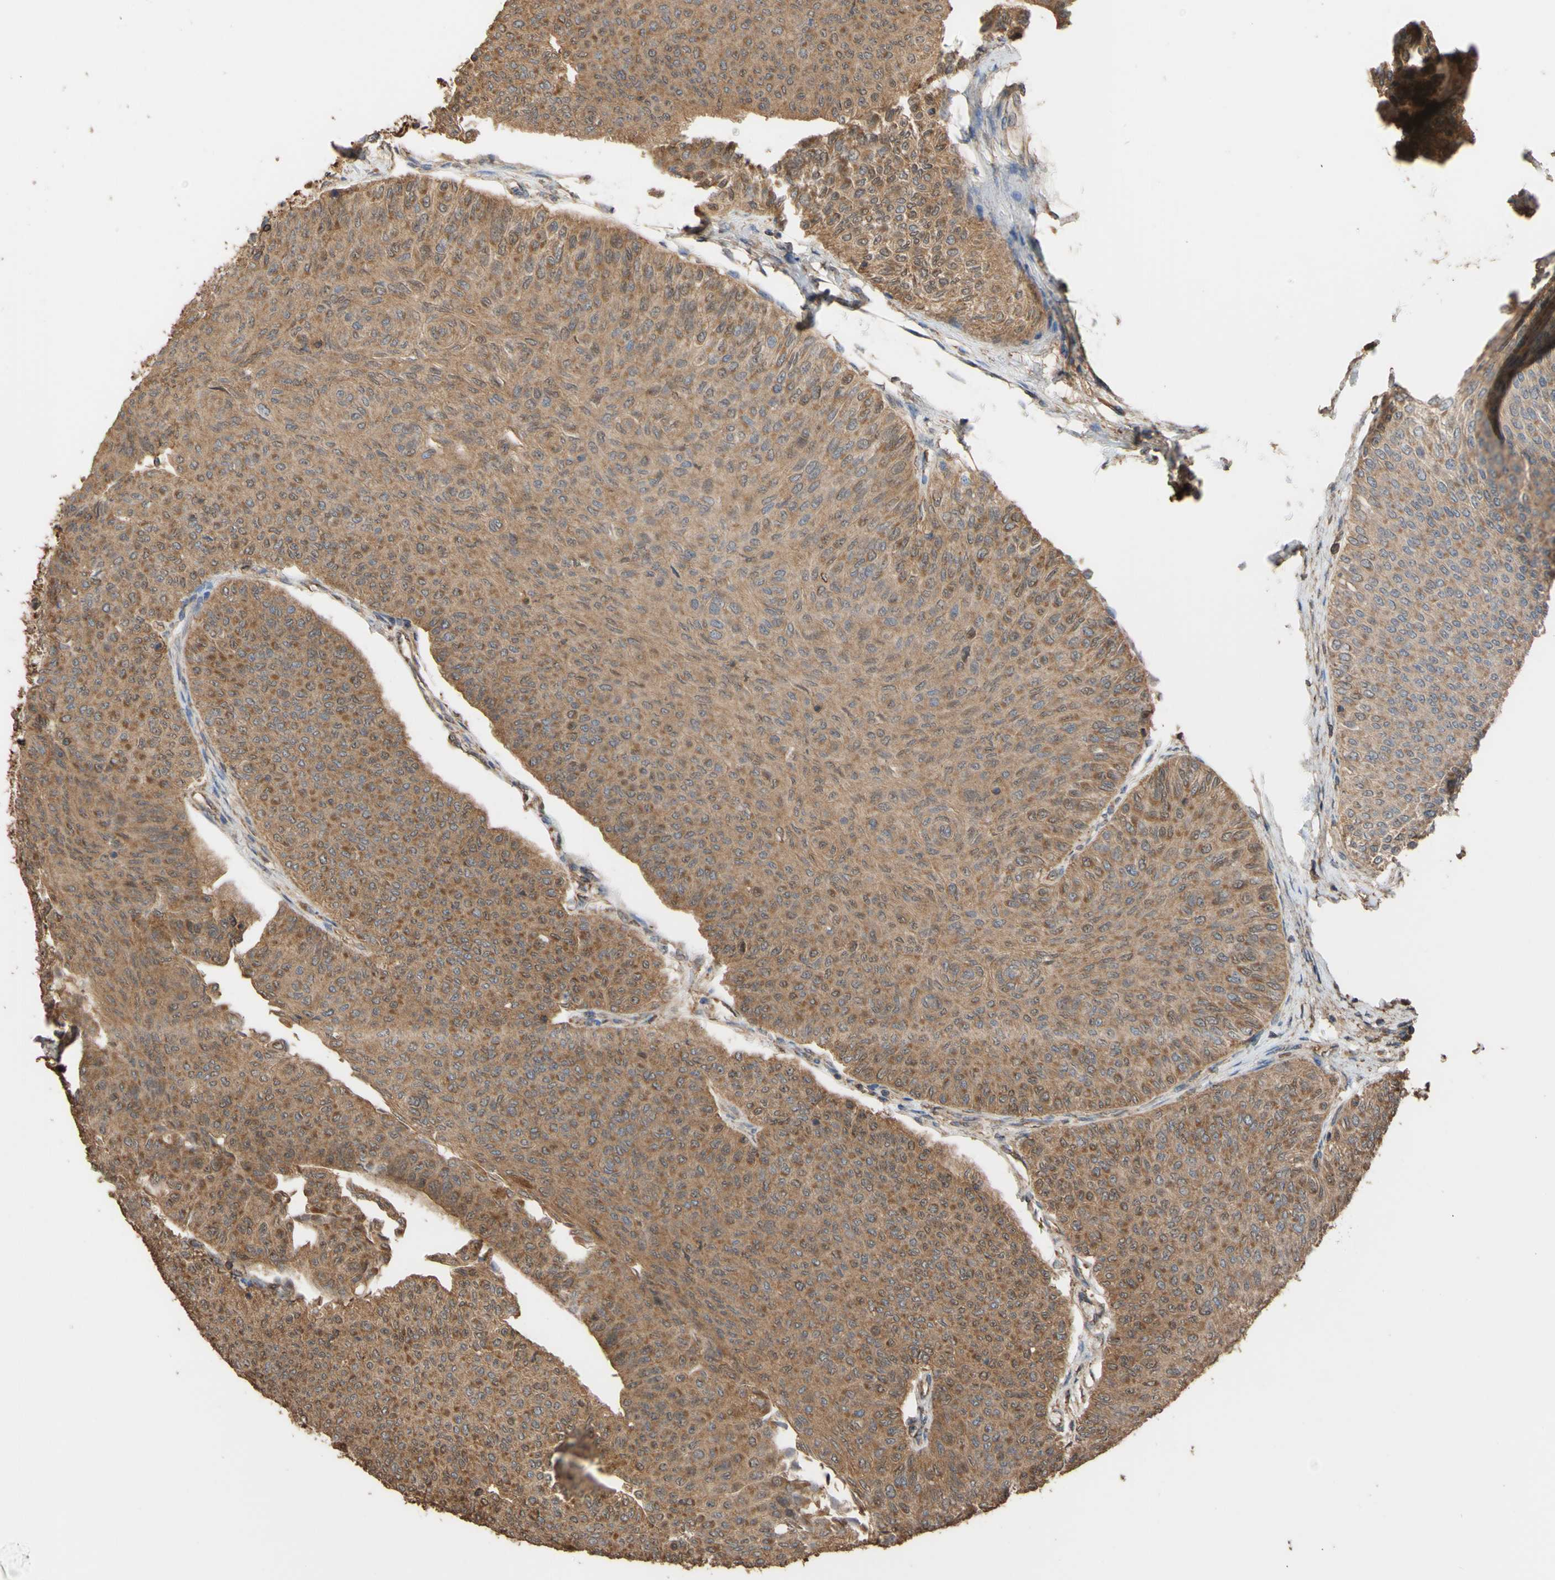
{"staining": {"intensity": "moderate", "quantity": ">75%", "location": "cytoplasmic/membranous"}, "tissue": "urothelial cancer", "cell_type": "Tumor cells", "image_type": "cancer", "snomed": [{"axis": "morphology", "description": "Urothelial carcinoma, Low grade"}, {"axis": "topography", "description": "Urinary bladder"}], "caption": "Immunohistochemical staining of human urothelial cancer shows moderate cytoplasmic/membranous protein positivity in approximately >75% of tumor cells. The staining was performed using DAB to visualize the protein expression in brown, while the nuclei were stained in blue with hematoxylin (Magnification: 20x).", "gene": "ALDH9A1", "patient": {"sex": "male", "age": 78}}